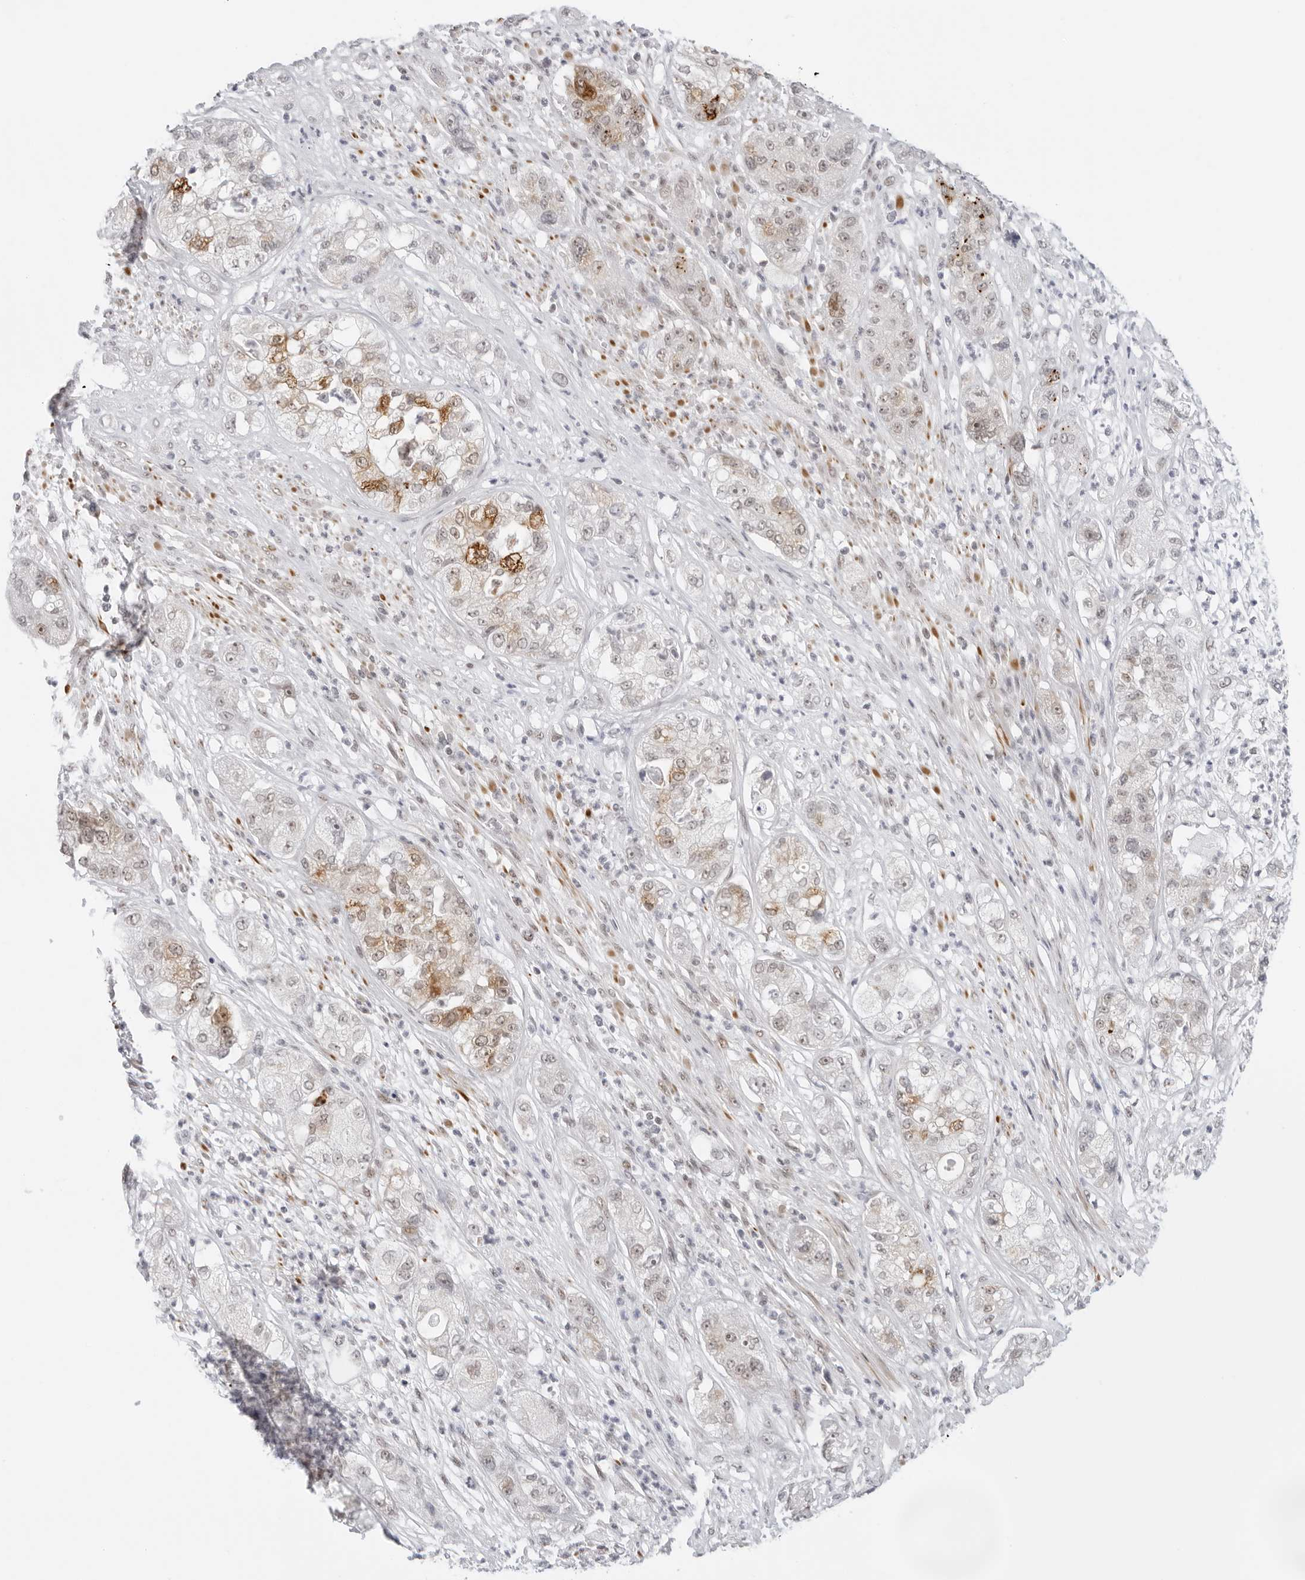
{"staining": {"intensity": "moderate", "quantity": "<25%", "location": "cytoplasmic/membranous,nuclear"}, "tissue": "pancreatic cancer", "cell_type": "Tumor cells", "image_type": "cancer", "snomed": [{"axis": "morphology", "description": "Adenocarcinoma, NOS"}, {"axis": "topography", "description": "Pancreas"}], "caption": "DAB (3,3'-diaminobenzidine) immunohistochemical staining of pancreatic cancer demonstrates moderate cytoplasmic/membranous and nuclear protein staining in approximately <25% of tumor cells.", "gene": "FOXK2", "patient": {"sex": "female", "age": 78}}